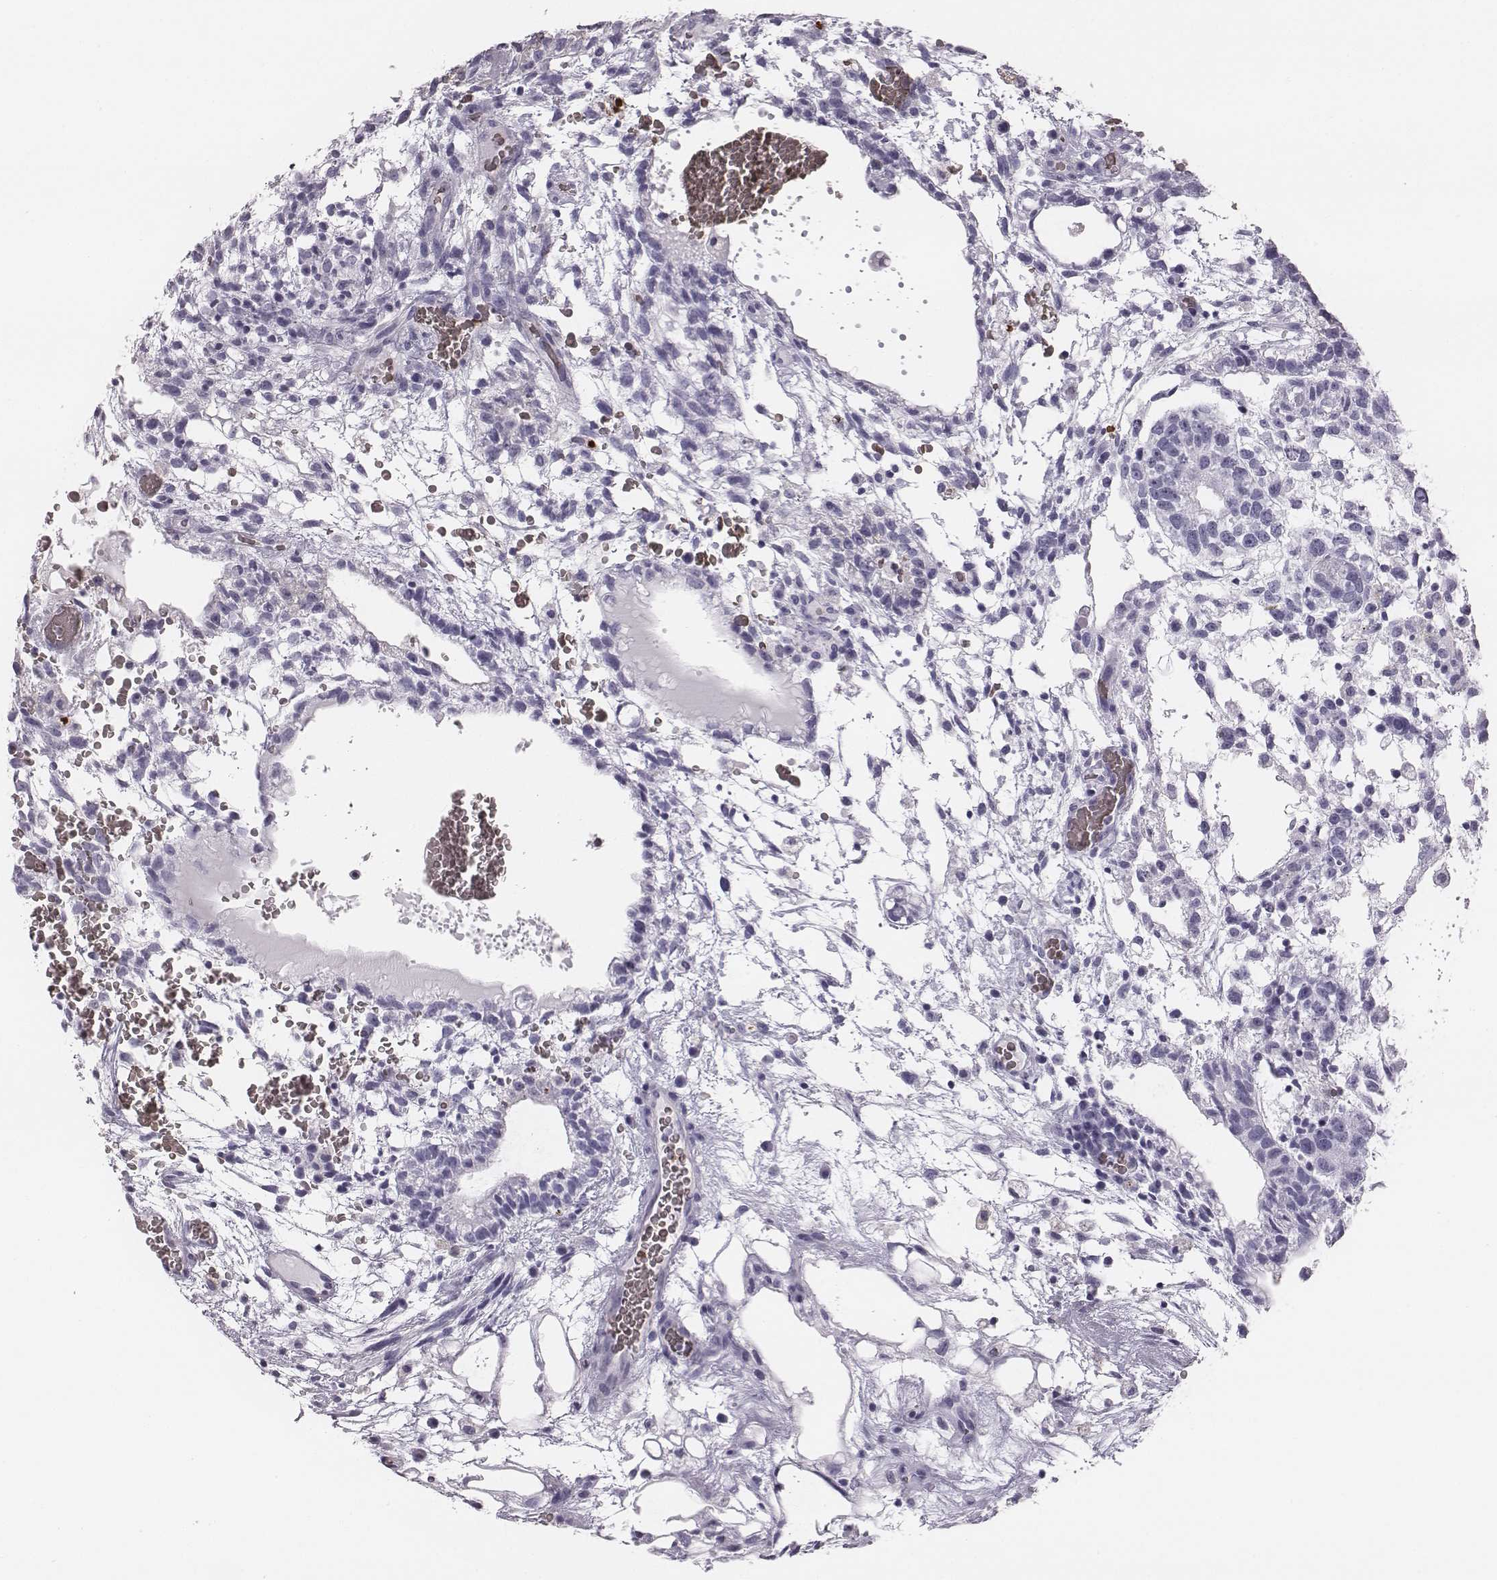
{"staining": {"intensity": "negative", "quantity": "none", "location": "none"}, "tissue": "testis cancer", "cell_type": "Tumor cells", "image_type": "cancer", "snomed": [{"axis": "morphology", "description": "Normal tissue, NOS"}, {"axis": "morphology", "description": "Carcinoma, Embryonal, NOS"}, {"axis": "topography", "description": "Testis"}], "caption": "High magnification brightfield microscopy of embryonal carcinoma (testis) stained with DAB (3,3'-diaminobenzidine) (brown) and counterstained with hematoxylin (blue): tumor cells show no significant staining. (DAB (3,3'-diaminobenzidine) immunohistochemistry with hematoxylin counter stain).", "gene": "HBZ", "patient": {"sex": "male", "age": 32}}